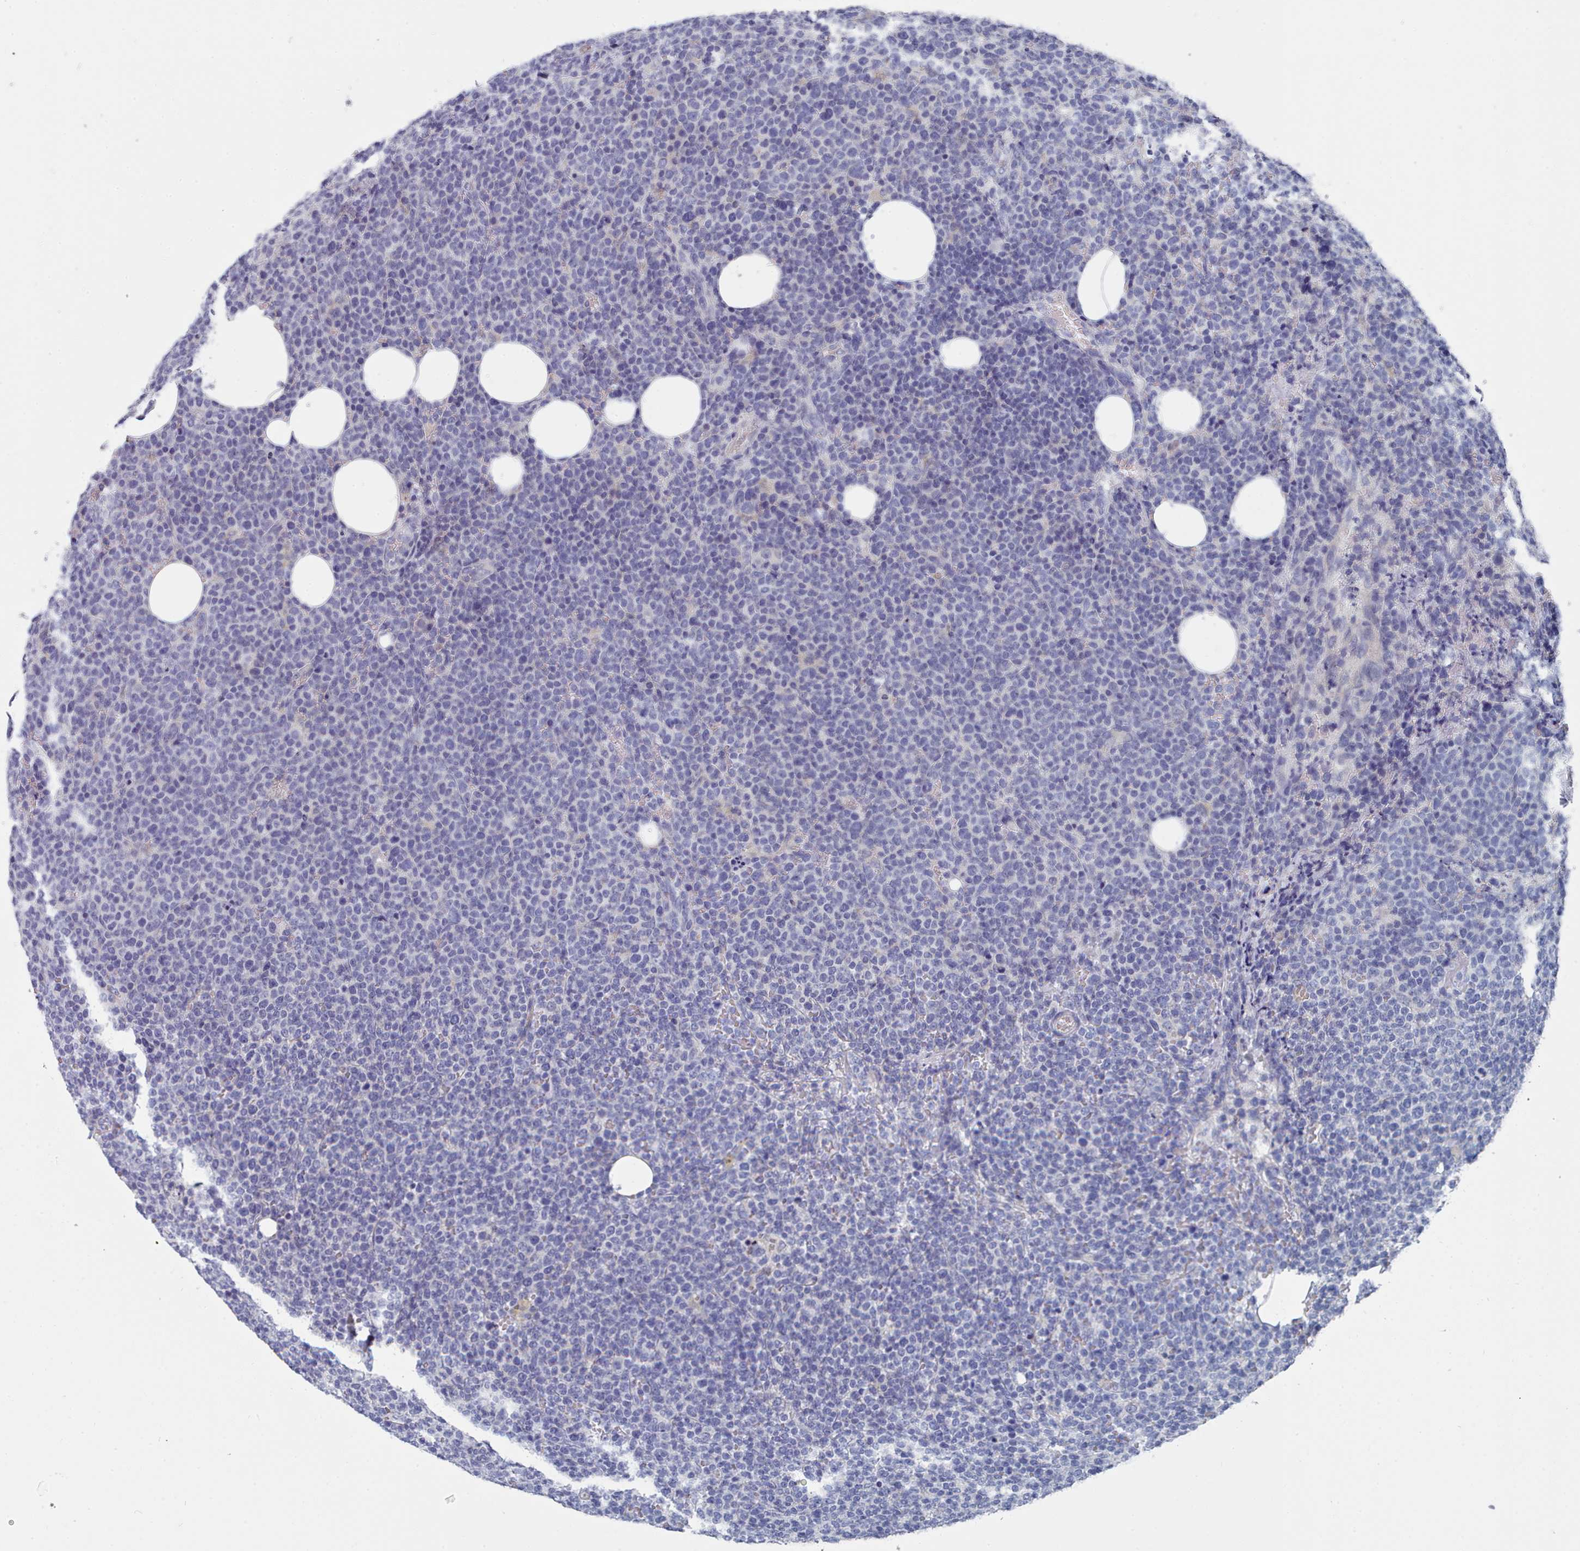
{"staining": {"intensity": "negative", "quantity": "none", "location": "none"}, "tissue": "lymphoma", "cell_type": "Tumor cells", "image_type": "cancer", "snomed": [{"axis": "morphology", "description": "Malignant lymphoma, non-Hodgkin's type, High grade"}, {"axis": "topography", "description": "Lymph node"}], "caption": "High power microscopy histopathology image of an IHC micrograph of lymphoma, revealing no significant staining in tumor cells.", "gene": "PDE4C", "patient": {"sex": "male", "age": 61}}